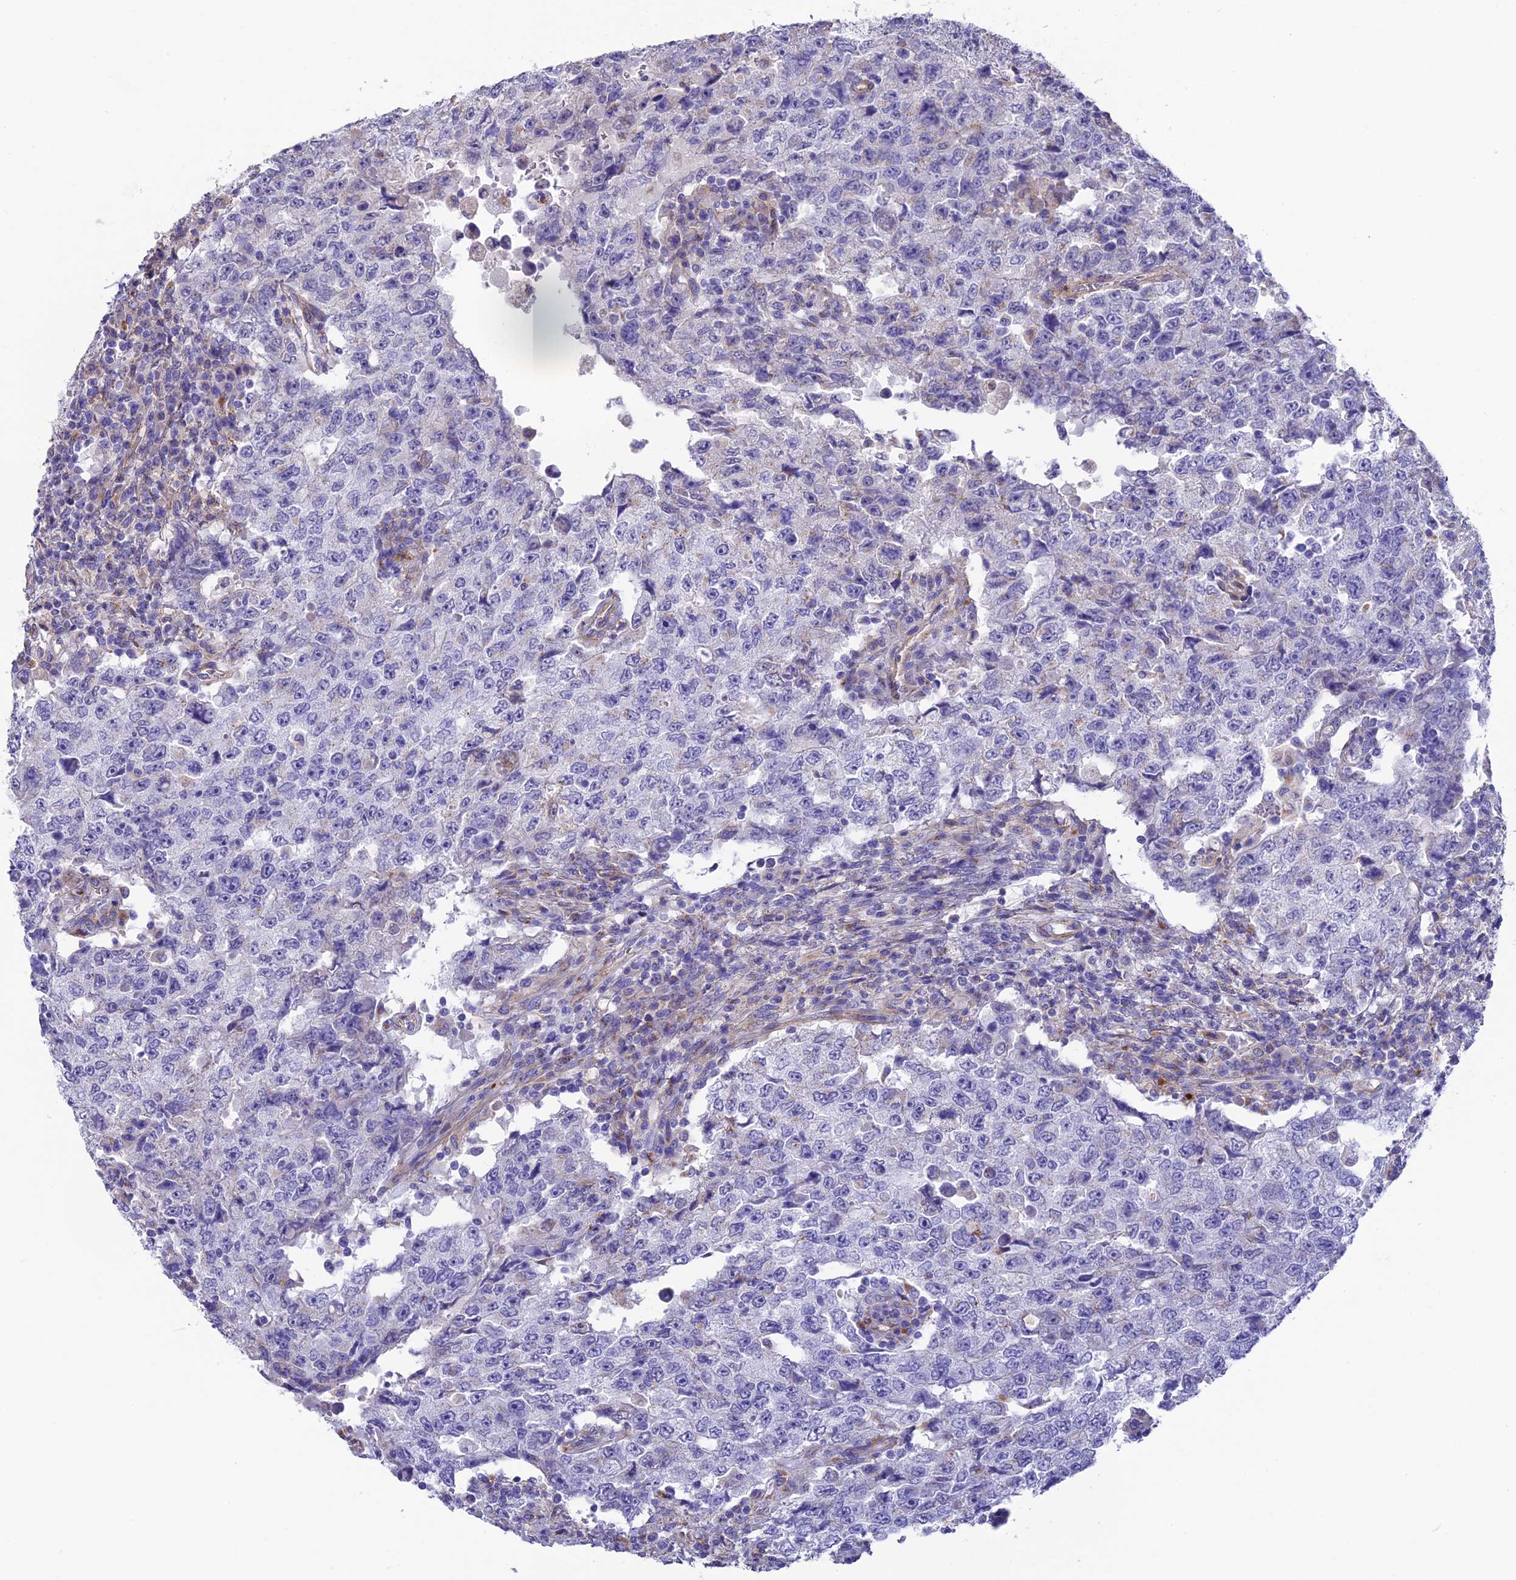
{"staining": {"intensity": "negative", "quantity": "none", "location": "none"}, "tissue": "testis cancer", "cell_type": "Tumor cells", "image_type": "cancer", "snomed": [{"axis": "morphology", "description": "Carcinoma, Embryonal, NOS"}, {"axis": "topography", "description": "Testis"}], "caption": "The immunohistochemistry (IHC) photomicrograph has no significant expression in tumor cells of testis embryonal carcinoma tissue. (Brightfield microscopy of DAB (3,3'-diaminobenzidine) IHC at high magnification).", "gene": "TNS1", "patient": {"sex": "male", "age": 26}}